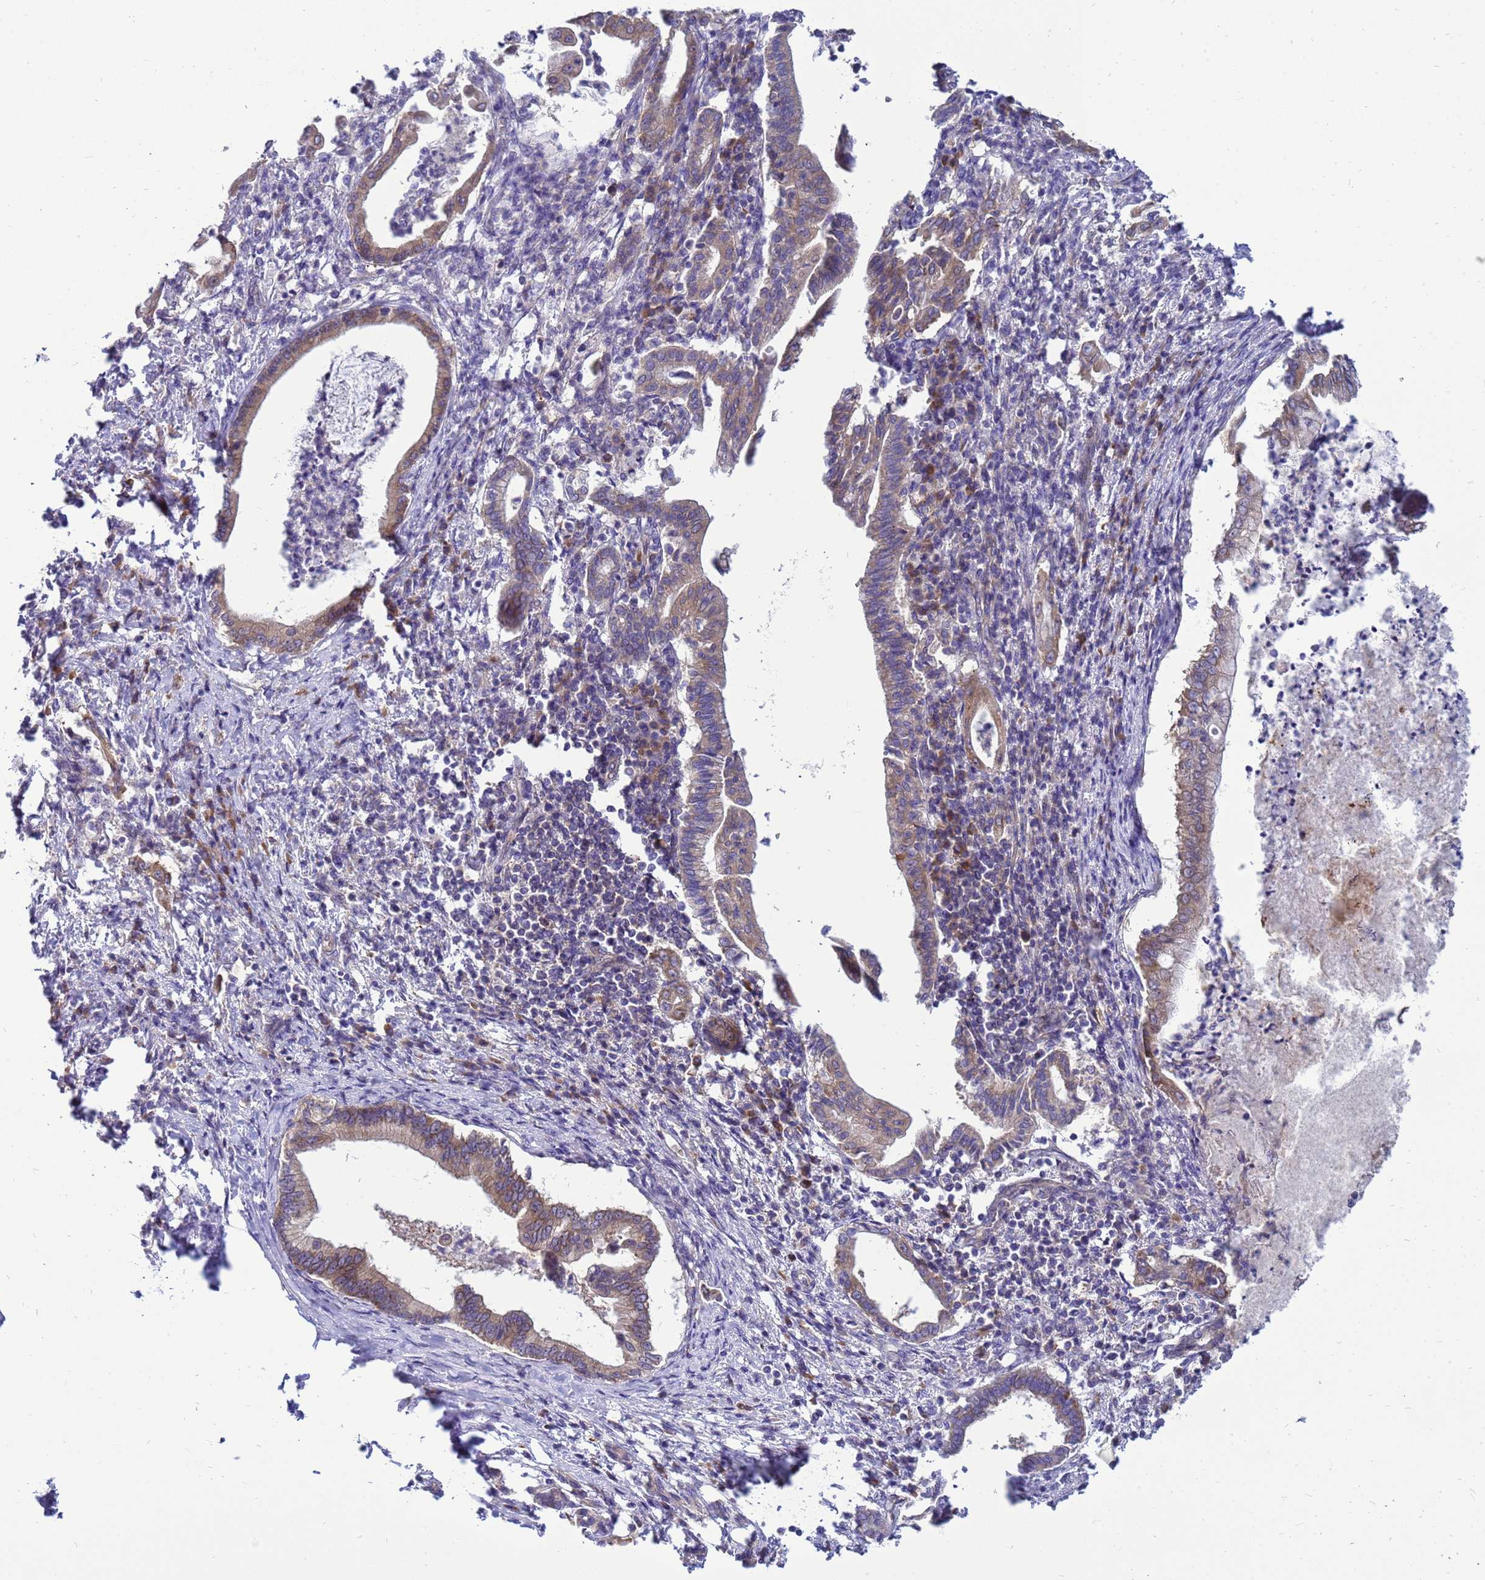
{"staining": {"intensity": "weak", "quantity": "25%-75%", "location": "cytoplasmic/membranous"}, "tissue": "pancreatic cancer", "cell_type": "Tumor cells", "image_type": "cancer", "snomed": [{"axis": "morphology", "description": "Adenocarcinoma, NOS"}, {"axis": "topography", "description": "Pancreas"}], "caption": "Immunohistochemical staining of pancreatic cancer reveals weak cytoplasmic/membranous protein staining in approximately 25%-75% of tumor cells.", "gene": "MON1B", "patient": {"sex": "female", "age": 55}}